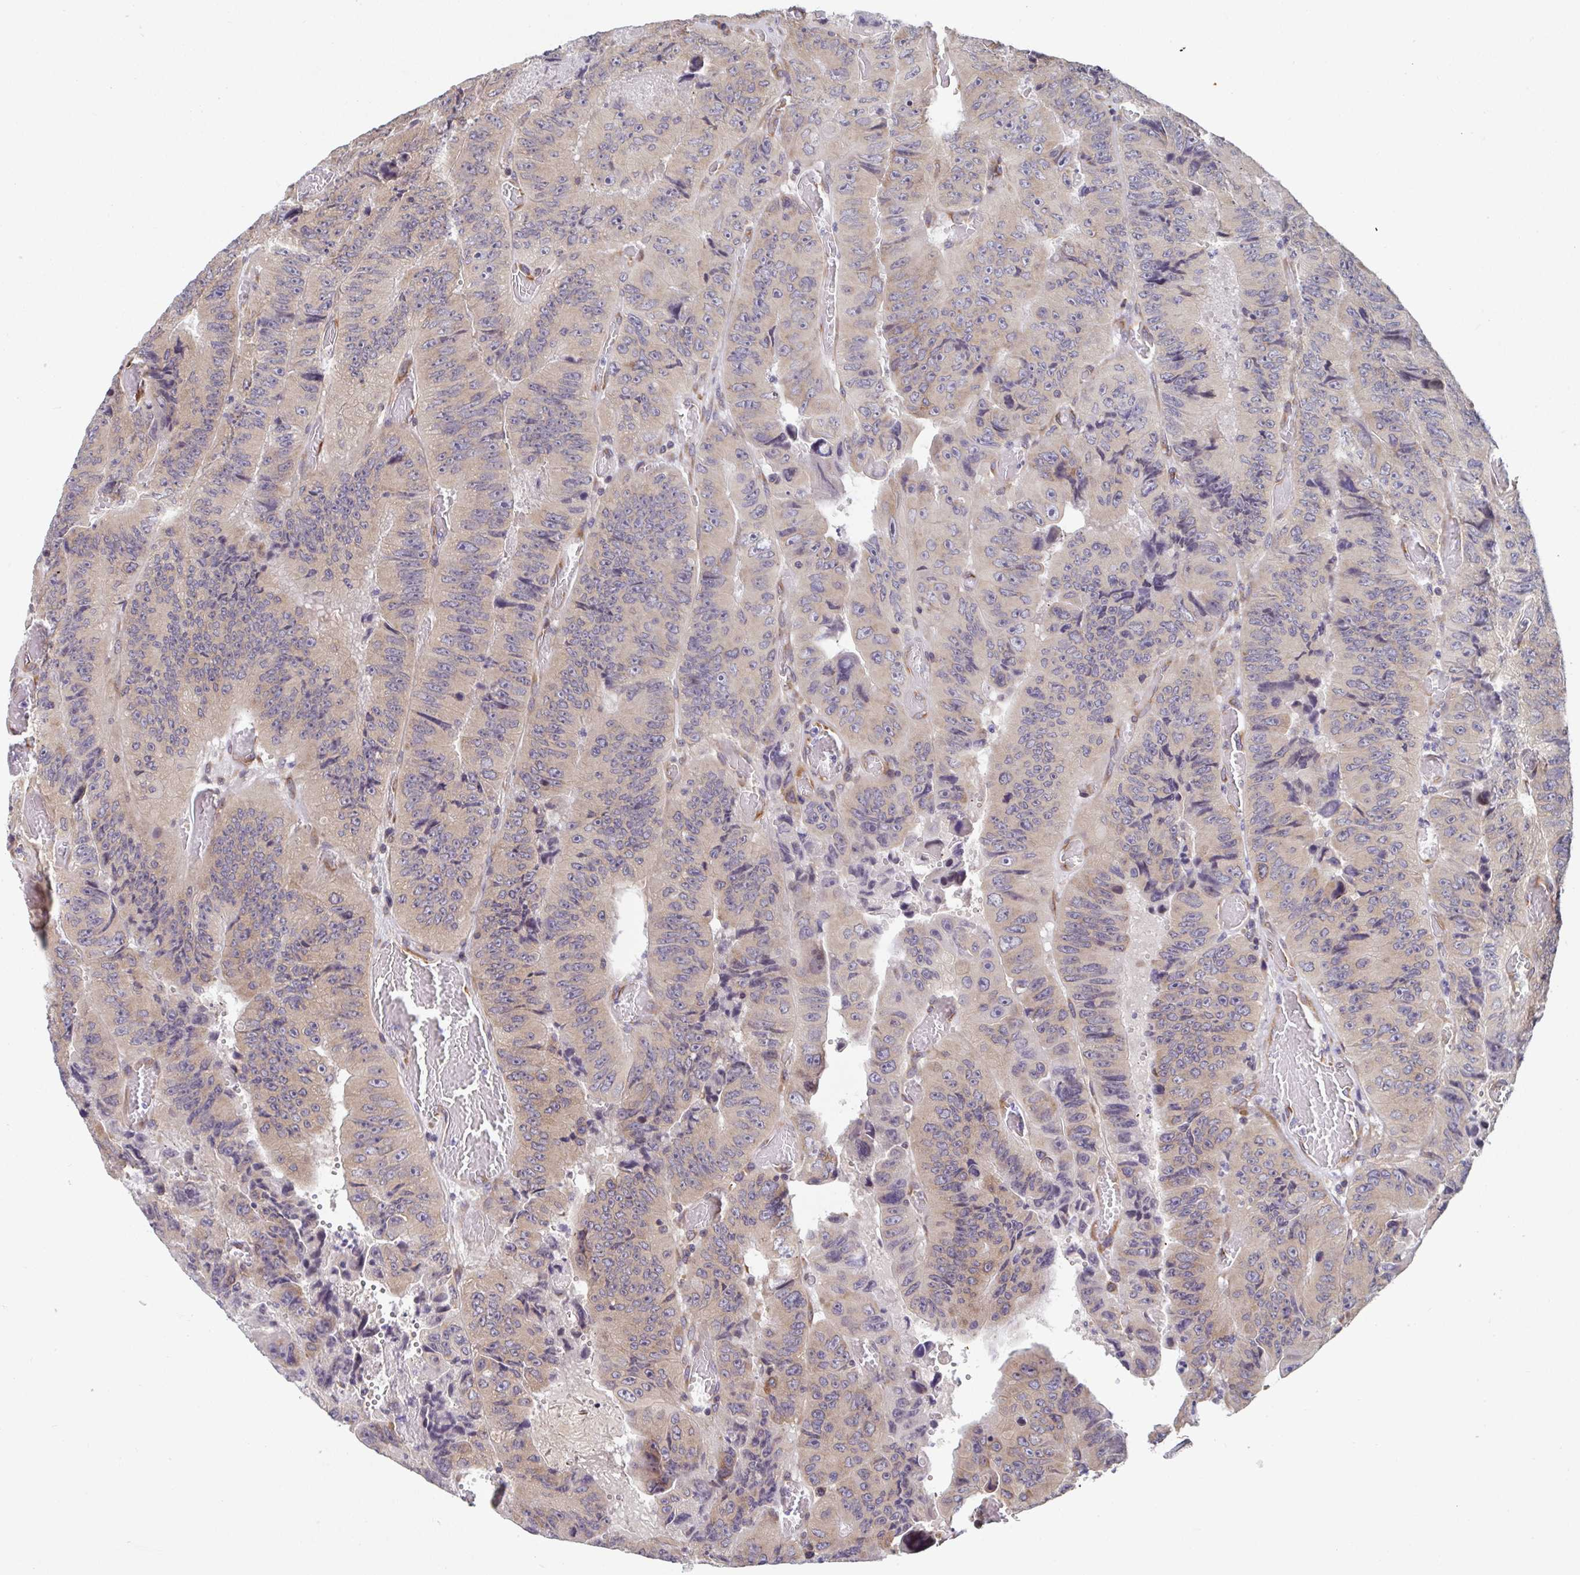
{"staining": {"intensity": "weak", "quantity": ">75%", "location": "cytoplasmic/membranous"}, "tissue": "colorectal cancer", "cell_type": "Tumor cells", "image_type": "cancer", "snomed": [{"axis": "morphology", "description": "Adenocarcinoma, NOS"}, {"axis": "topography", "description": "Colon"}], "caption": "High-power microscopy captured an immunohistochemistry histopathology image of colorectal adenocarcinoma, revealing weak cytoplasmic/membranous expression in about >75% of tumor cells.", "gene": "ATP5MJ", "patient": {"sex": "female", "age": 84}}